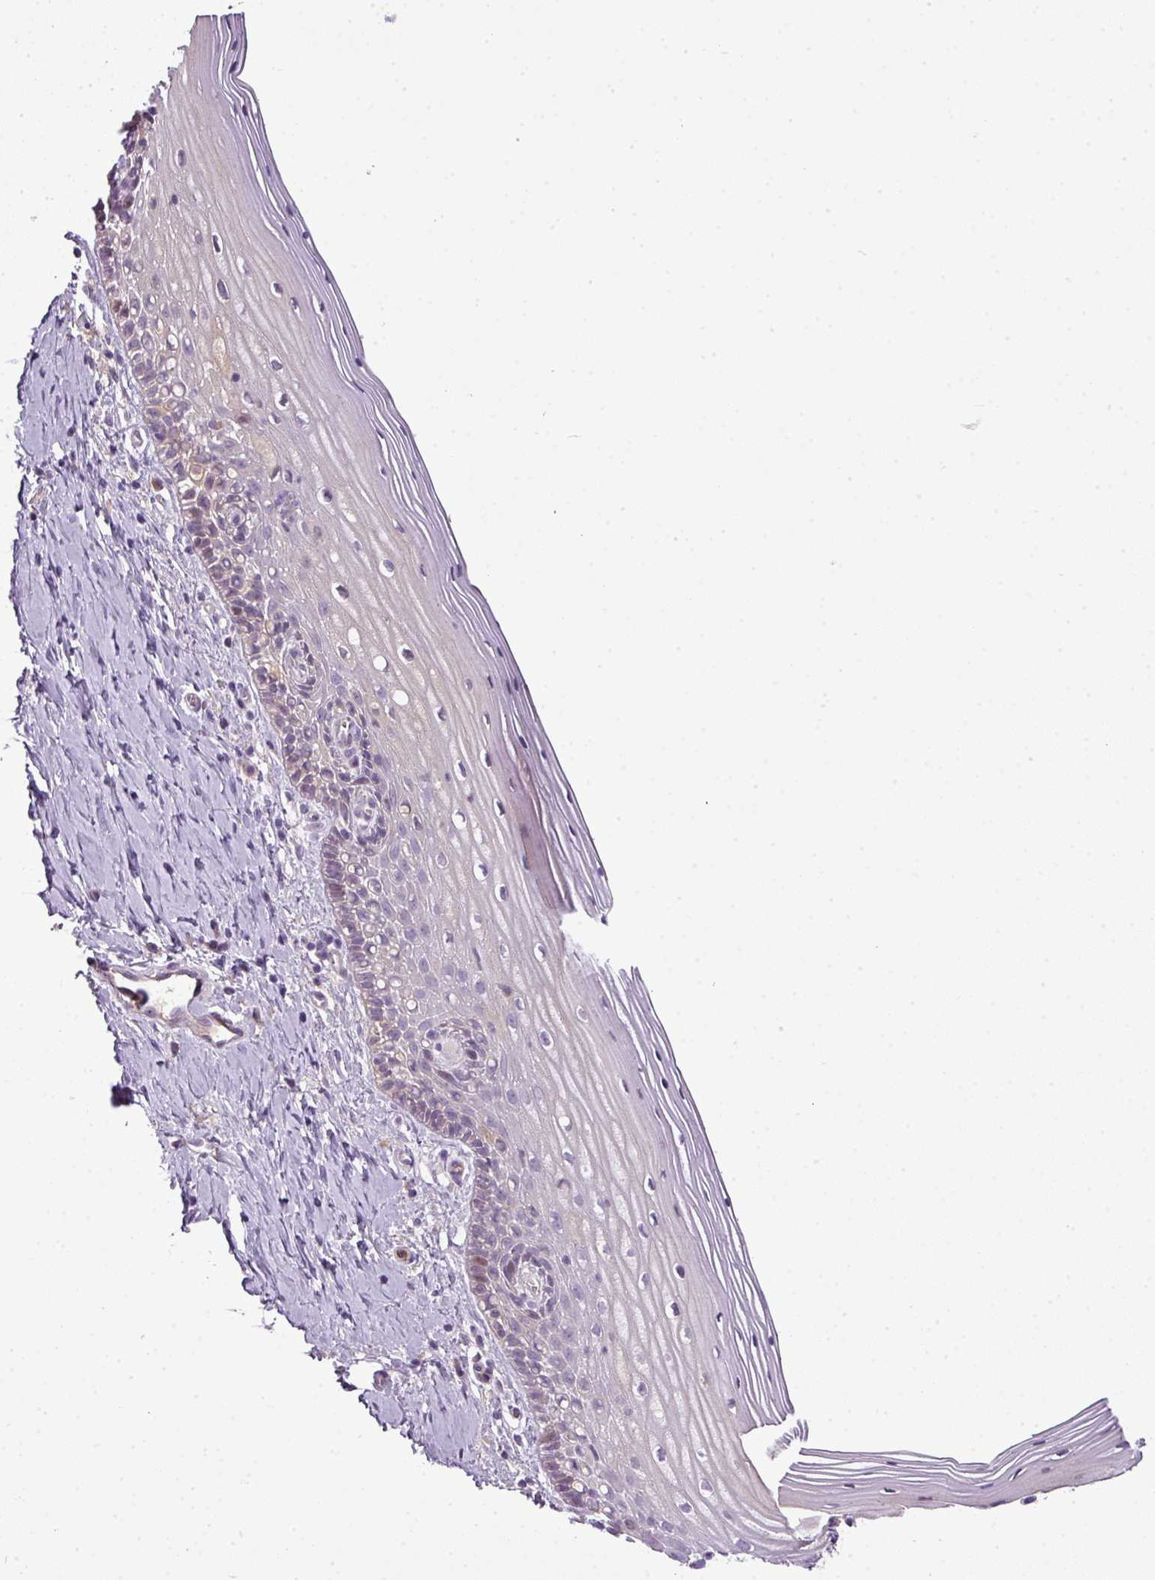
{"staining": {"intensity": "weak", "quantity": "<25%", "location": "cytoplasmic/membranous"}, "tissue": "cervix", "cell_type": "Glandular cells", "image_type": "normal", "snomed": [{"axis": "morphology", "description": "Normal tissue, NOS"}, {"axis": "topography", "description": "Cervix"}], "caption": "Immunohistochemical staining of benign cervix reveals no significant staining in glandular cells.", "gene": "C4A", "patient": {"sex": "female", "age": 44}}